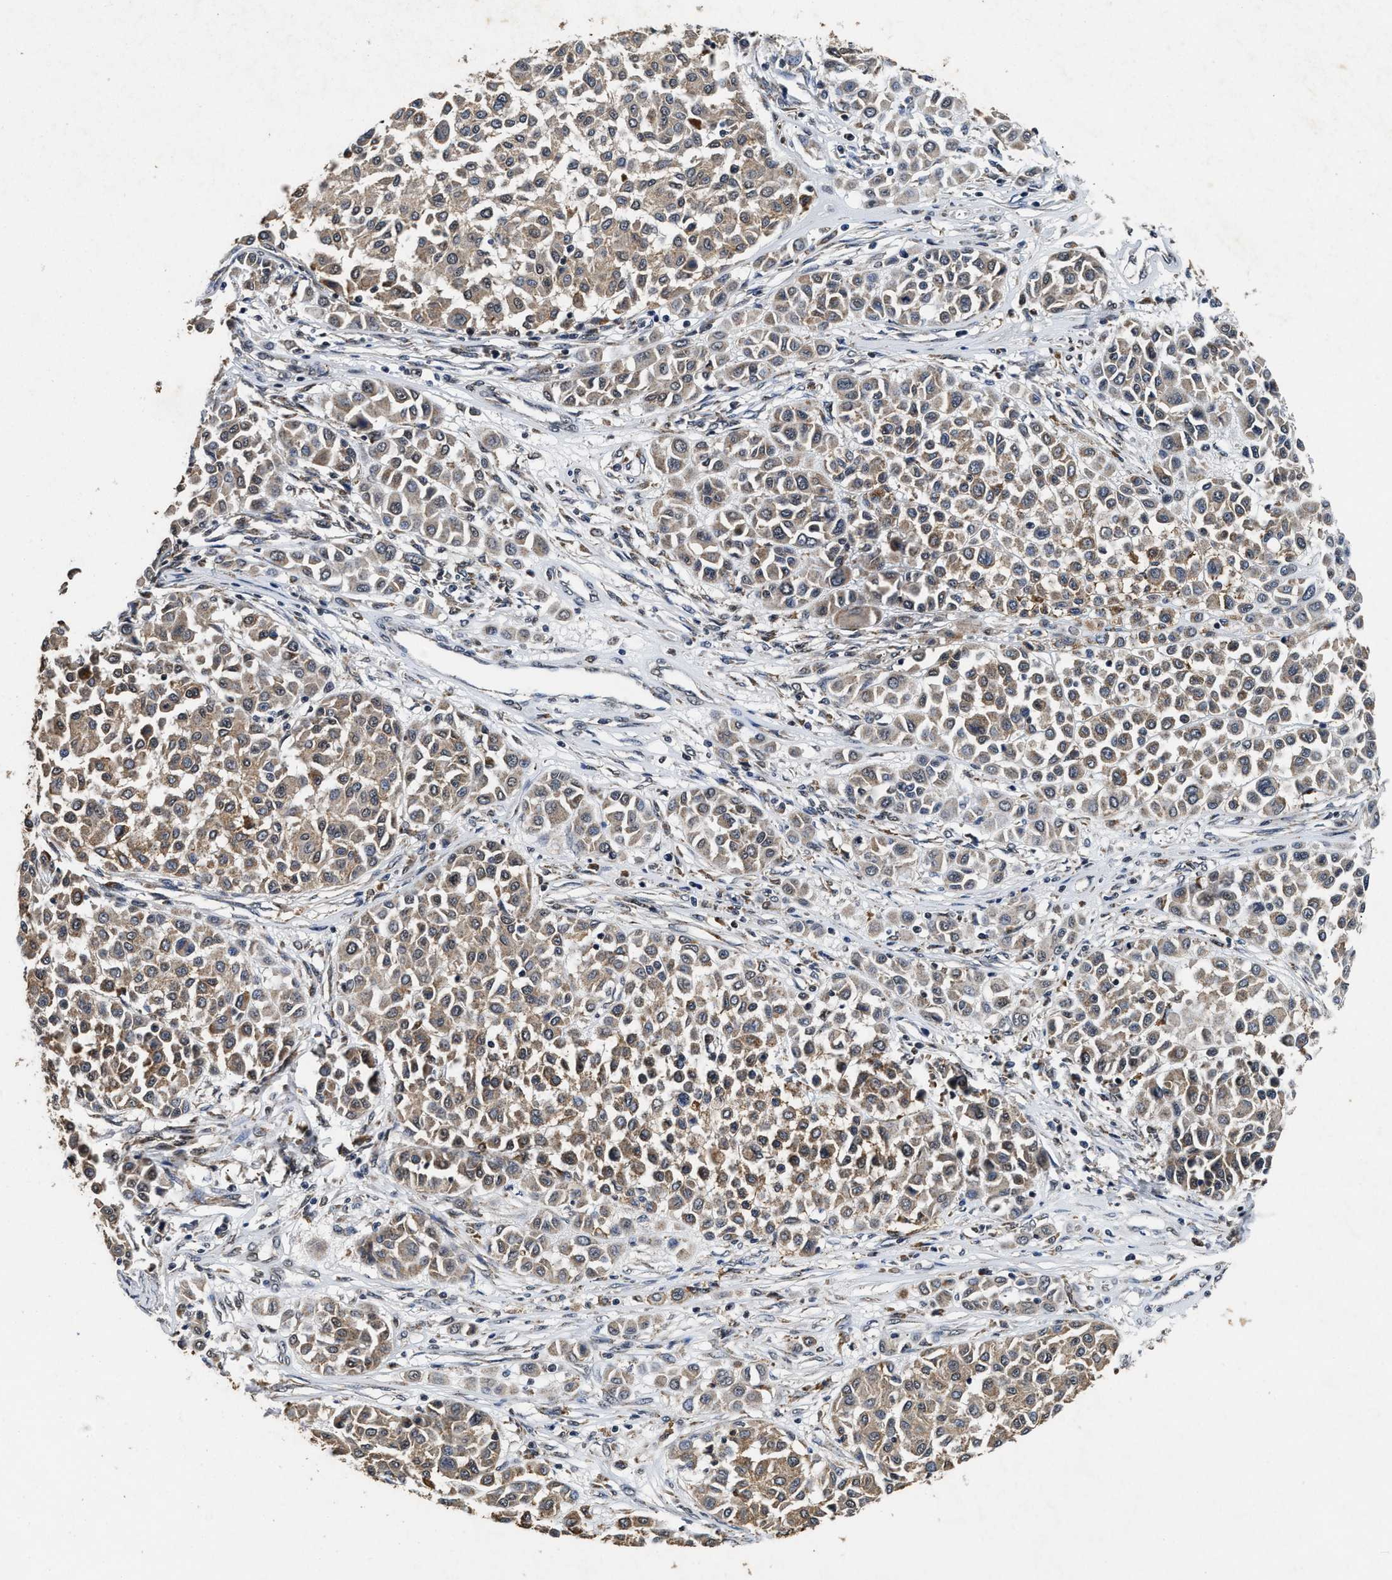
{"staining": {"intensity": "moderate", "quantity": ">75%", "location": "cytoplasmic/membranous"}, "tissue": "melanoma", "cell_type": "Tumor cells", "image_type": "cancer", "snomed": [{"axis": "morphology", "description": "Malignant melanoma, Metastatic site"}, {"axis": "topography", "description": "Soft tissue"}], "caption": "Melanoma tissue displays moderate cytoplasmic/membranous expression in approximately >75% of tumor cells, visualized by immunohistochemistry.", "gene": "ACOX1", "patient": {"sex": "male", "age": 41}}